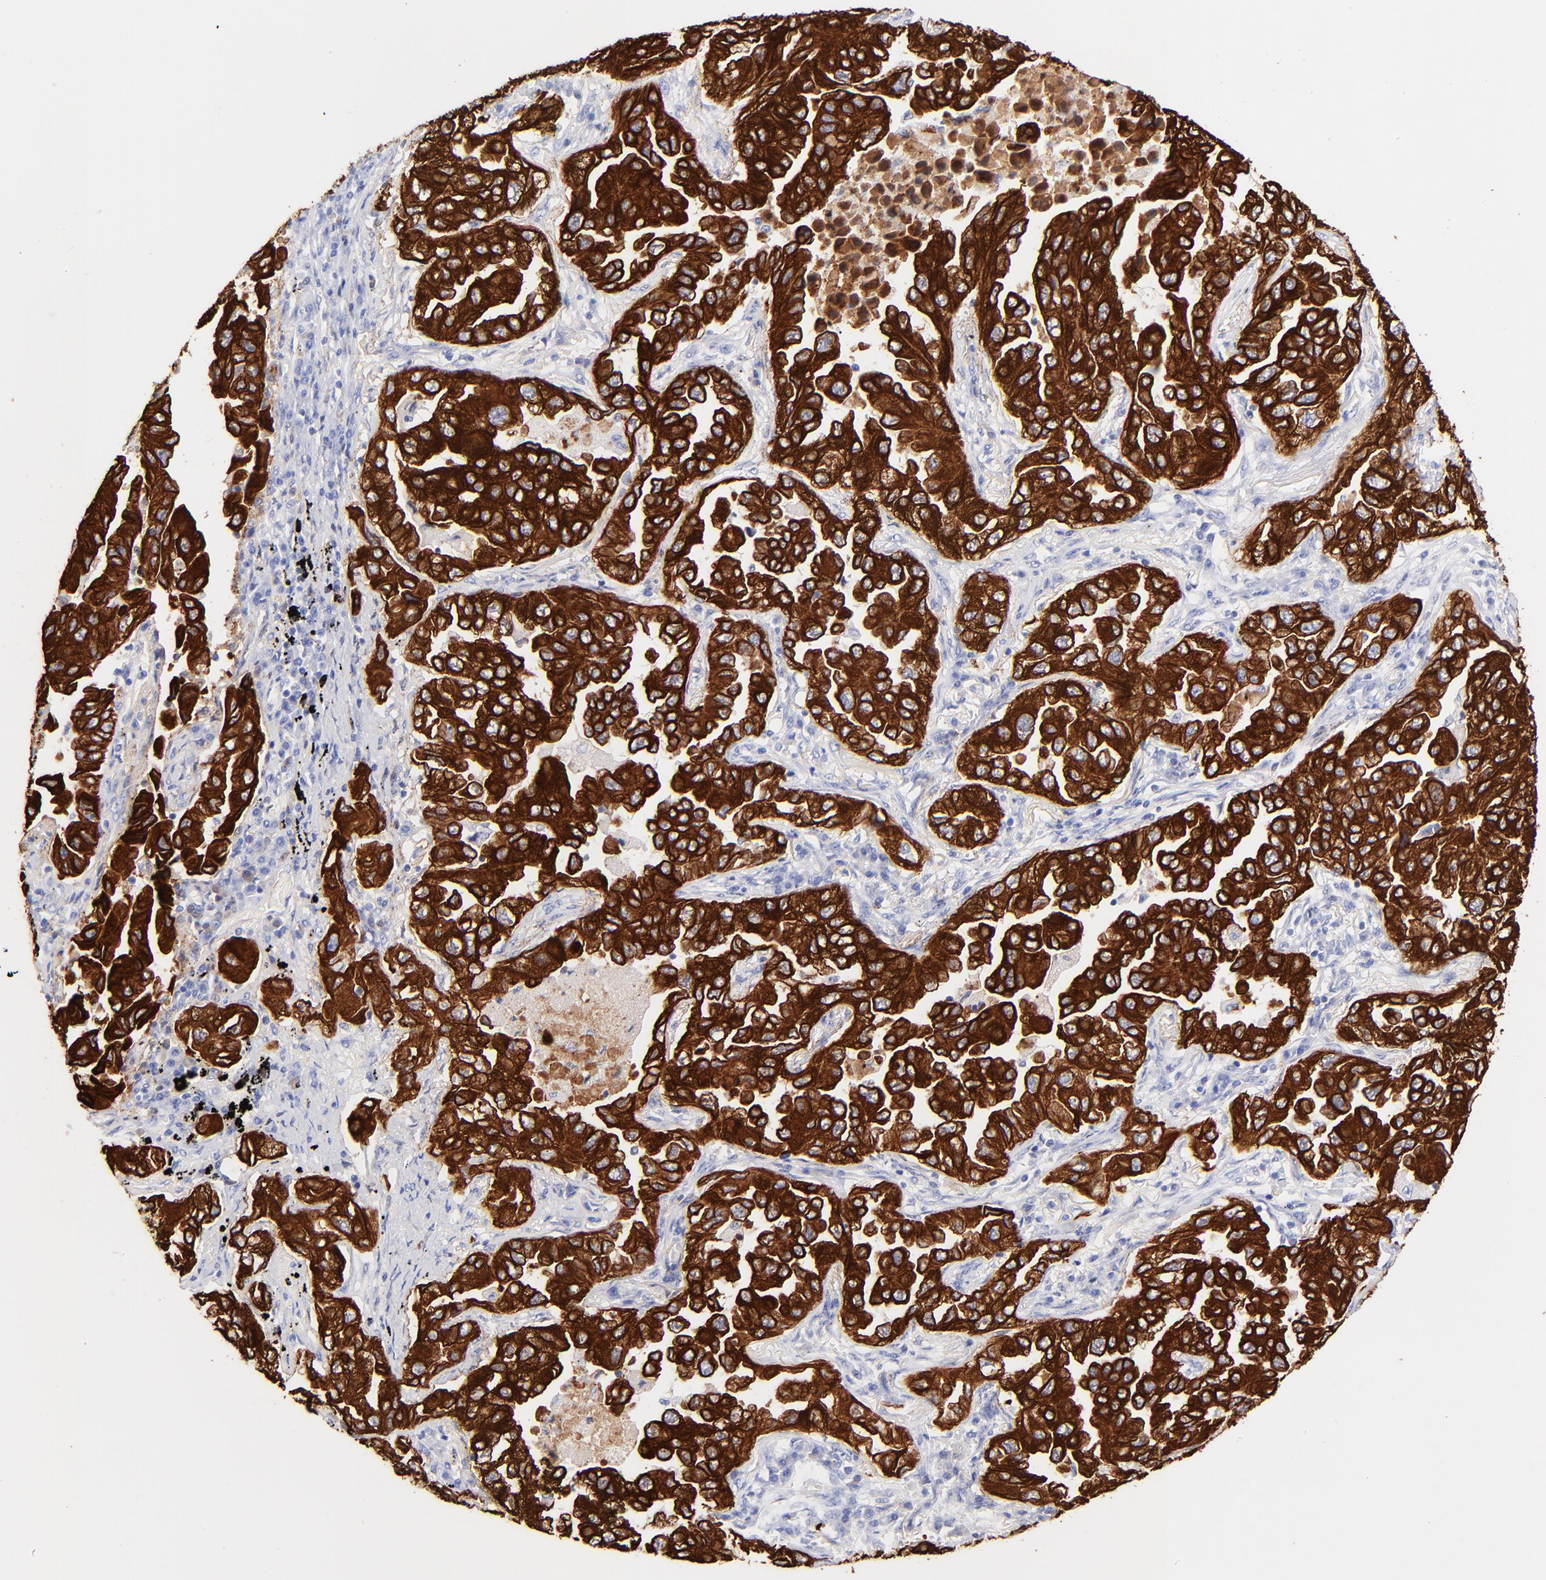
{"staining": {"intensity": "strong", "quantity": ">75%", "location": "cytoplasmic/membranous"}, "tissue": "lung cancer", "cell_type": "Tumor cells", "image_type": "cancer", "snomed": [{"axis": "morphology", "description": "Adenocarcinoma, NOS"}, {"axis": "topography", "description": "Lung"}], "caption": "This is an image of IHC staining of lung cancer (adenocarcinoma), which shows strong staining in the cytoplasmic/membranous of tumor cells.", "gene": "KRT19", "patient": {"sex": "female", "age": 65}}